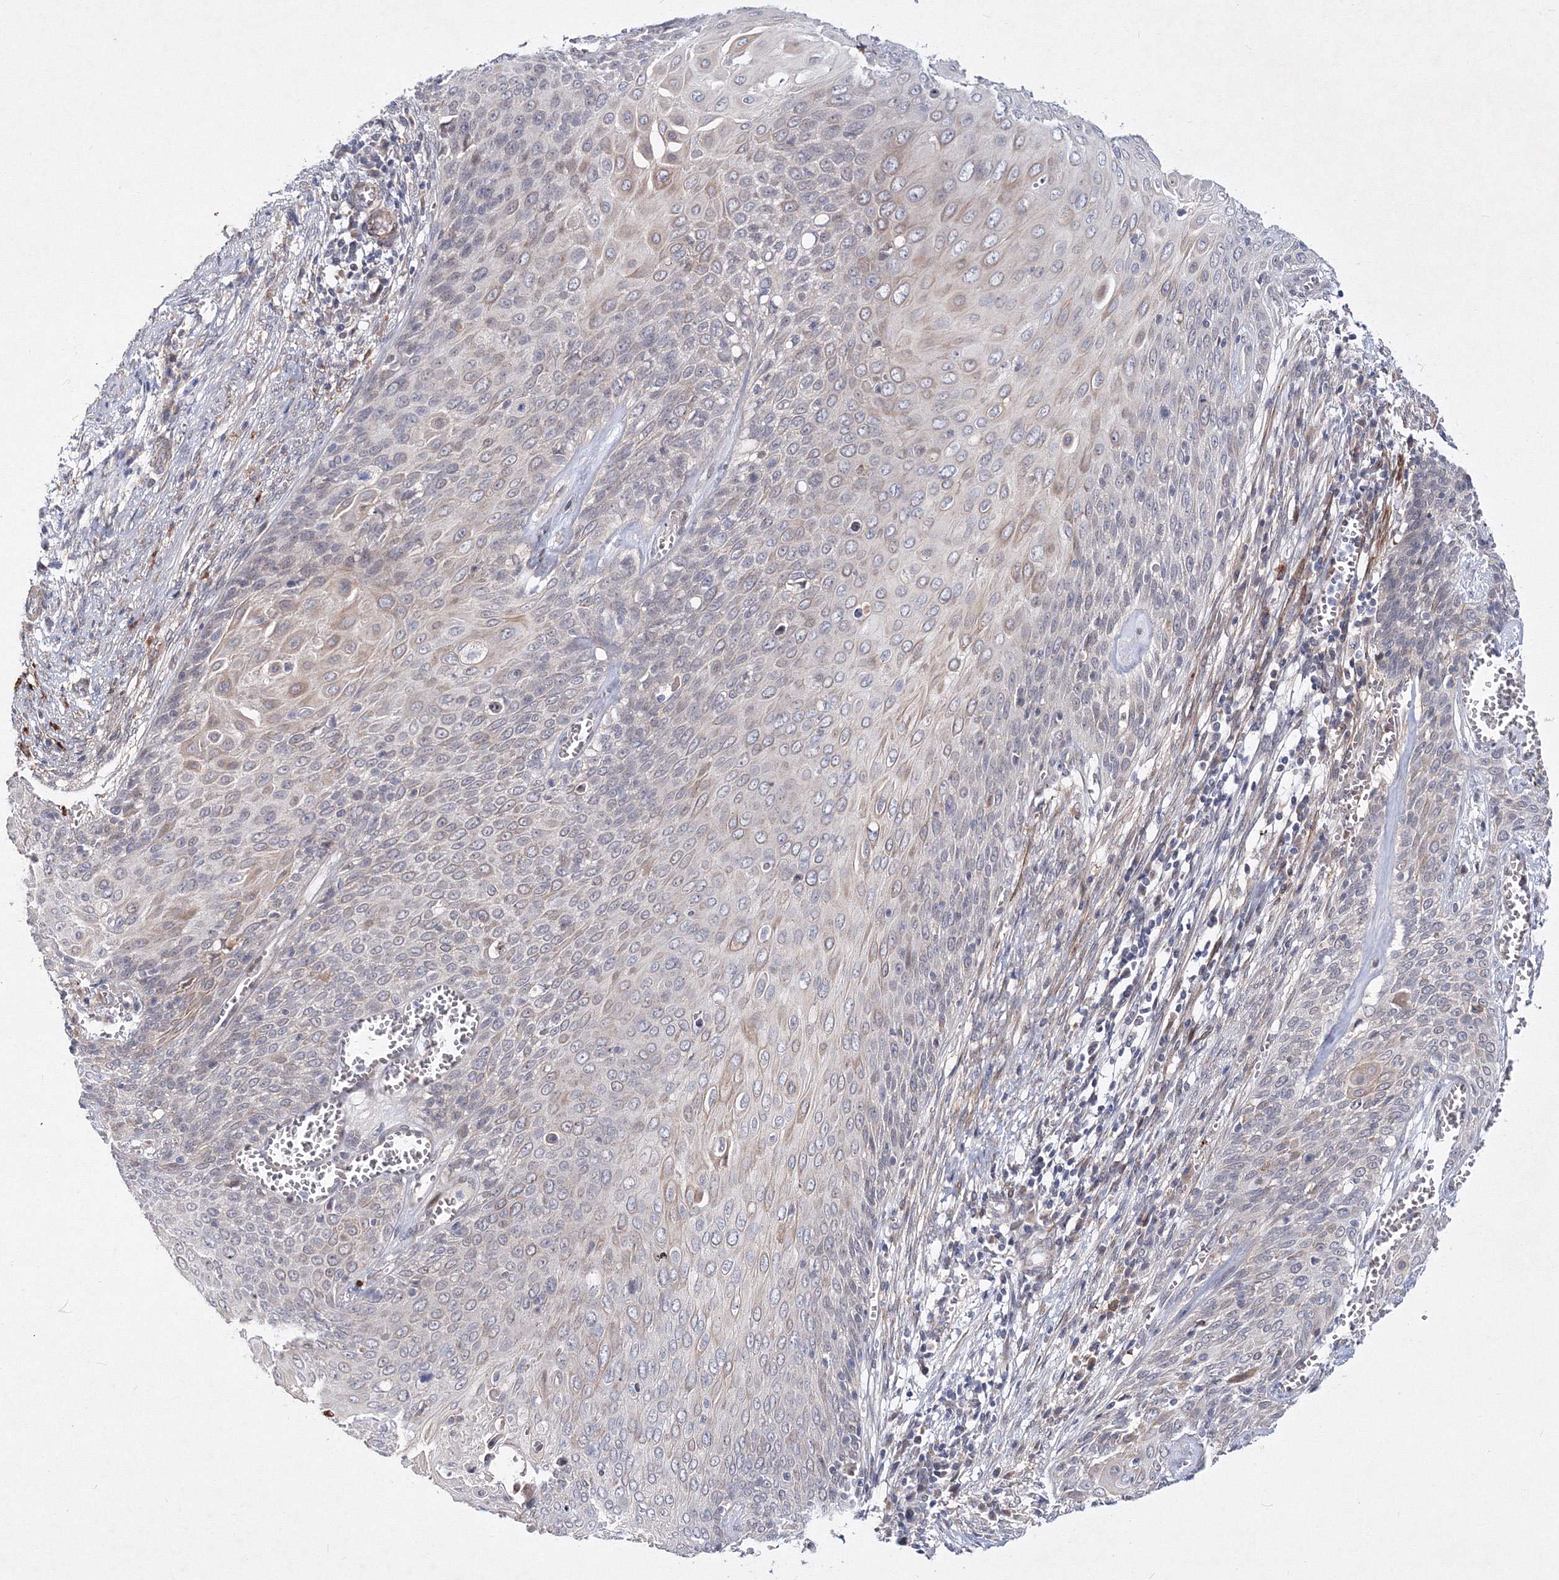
{"staining": {"intensity": "weak", "quantity": "<25%", "location": "cytoplasmic/membranous"}, "tissue": "cervical cancer", "cell_type": "Tumor cells", "image_type": "cancer", "snomed": [{"axis": "morphology", "description": "Squamous cell carcinoma, NOS"}, {"axis": "topography", "description": "Cervix"}], "caption": "The histopathology image exhibits no significant positivity in tumor cells of cervical squamous cell carcinoma.", "gene": "C11orf52", "patient": {"sex": "female", "age": 39}}